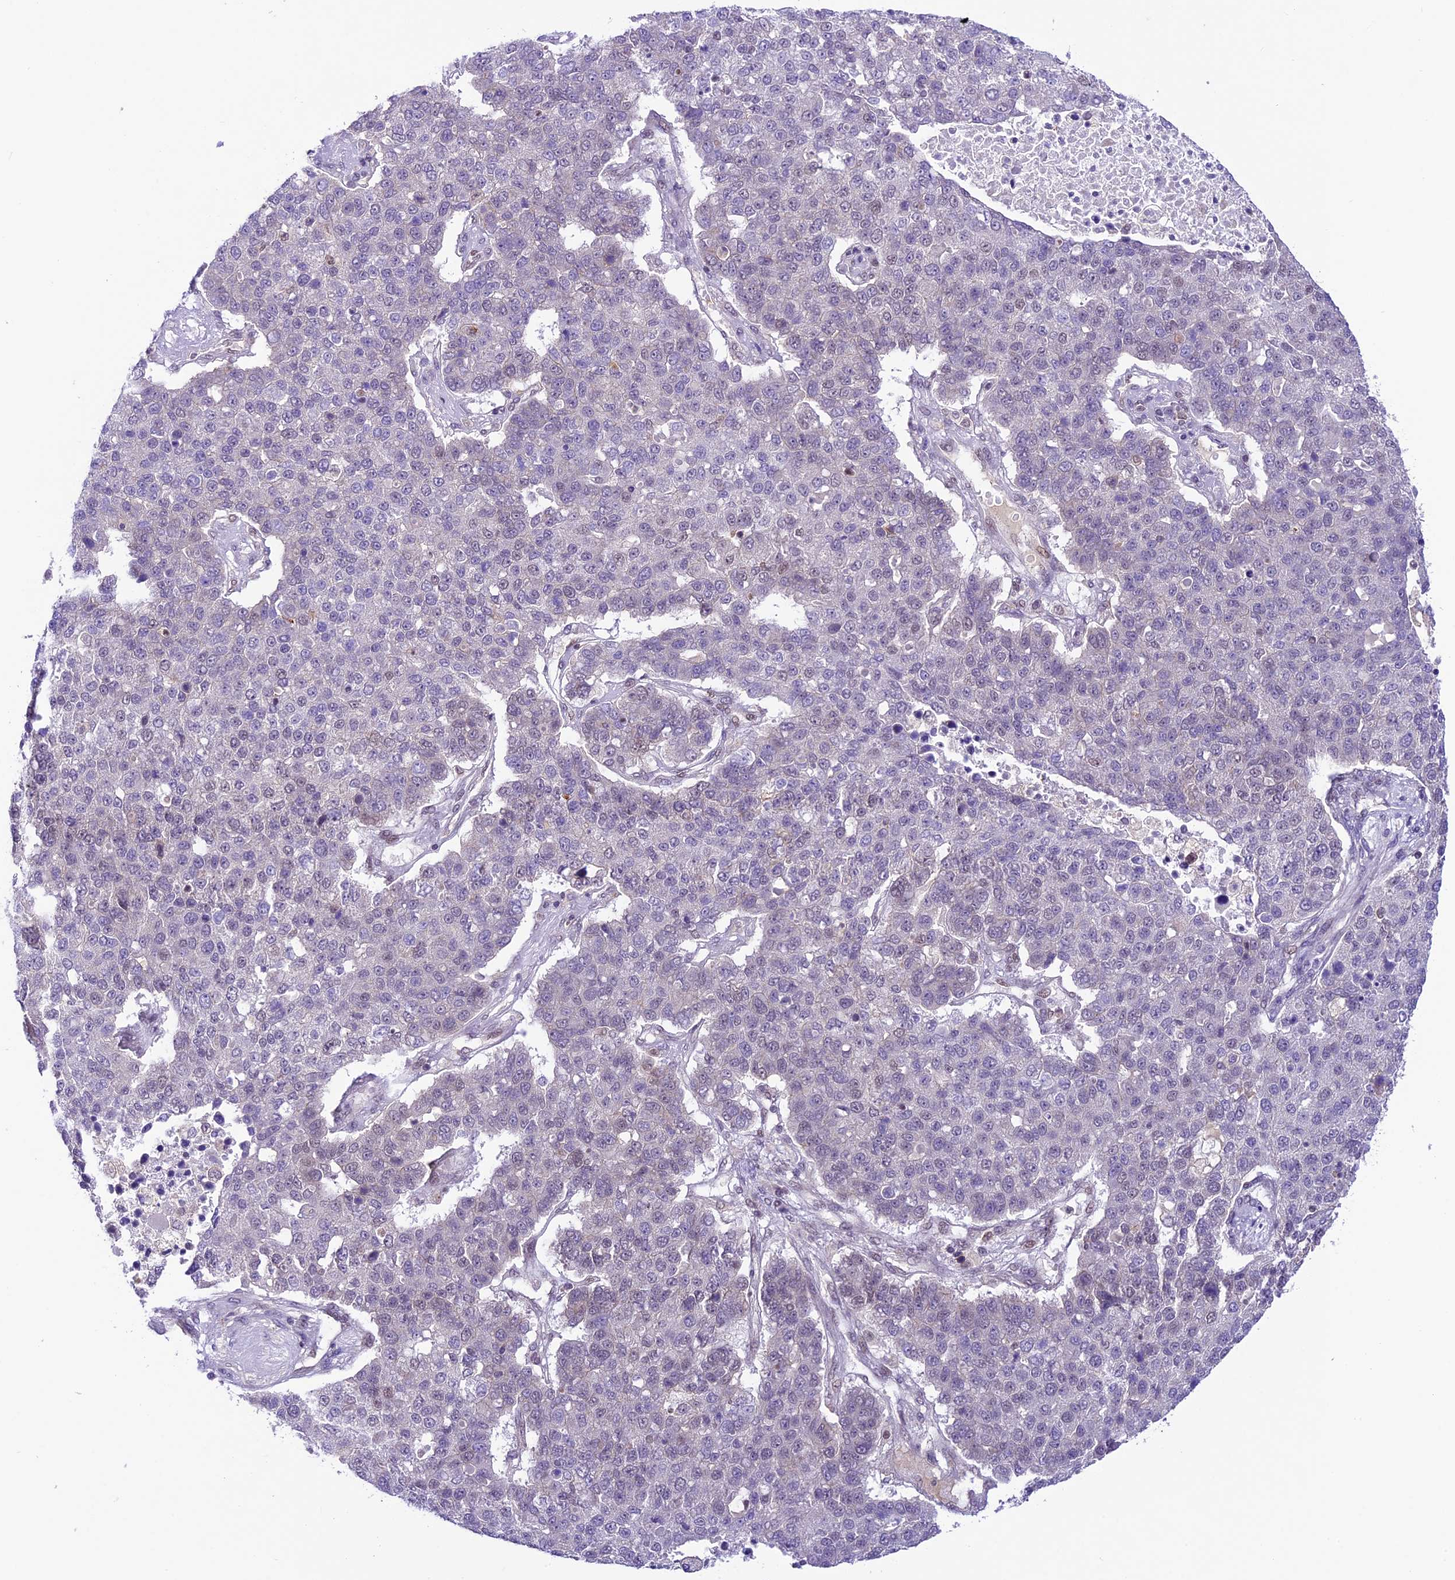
{"staining": {"intensity": "negative", "quantity": "none", "location": "none"}, "tissue": "pancreatic cancer", "cell_type": "Tumor cells", "image_type": "cancer", "snomed": [{"axis": "morphology", "description": "Adenocarcinoma, NOS"}, {"axis": "topography", "description": "Pancreas"}], "caption": "Tumor cells show no significant staining in adenocarcinoma (pancreatic).", "gene": "SHKBP1", "patient": {"sex": "female", "age": 61}}